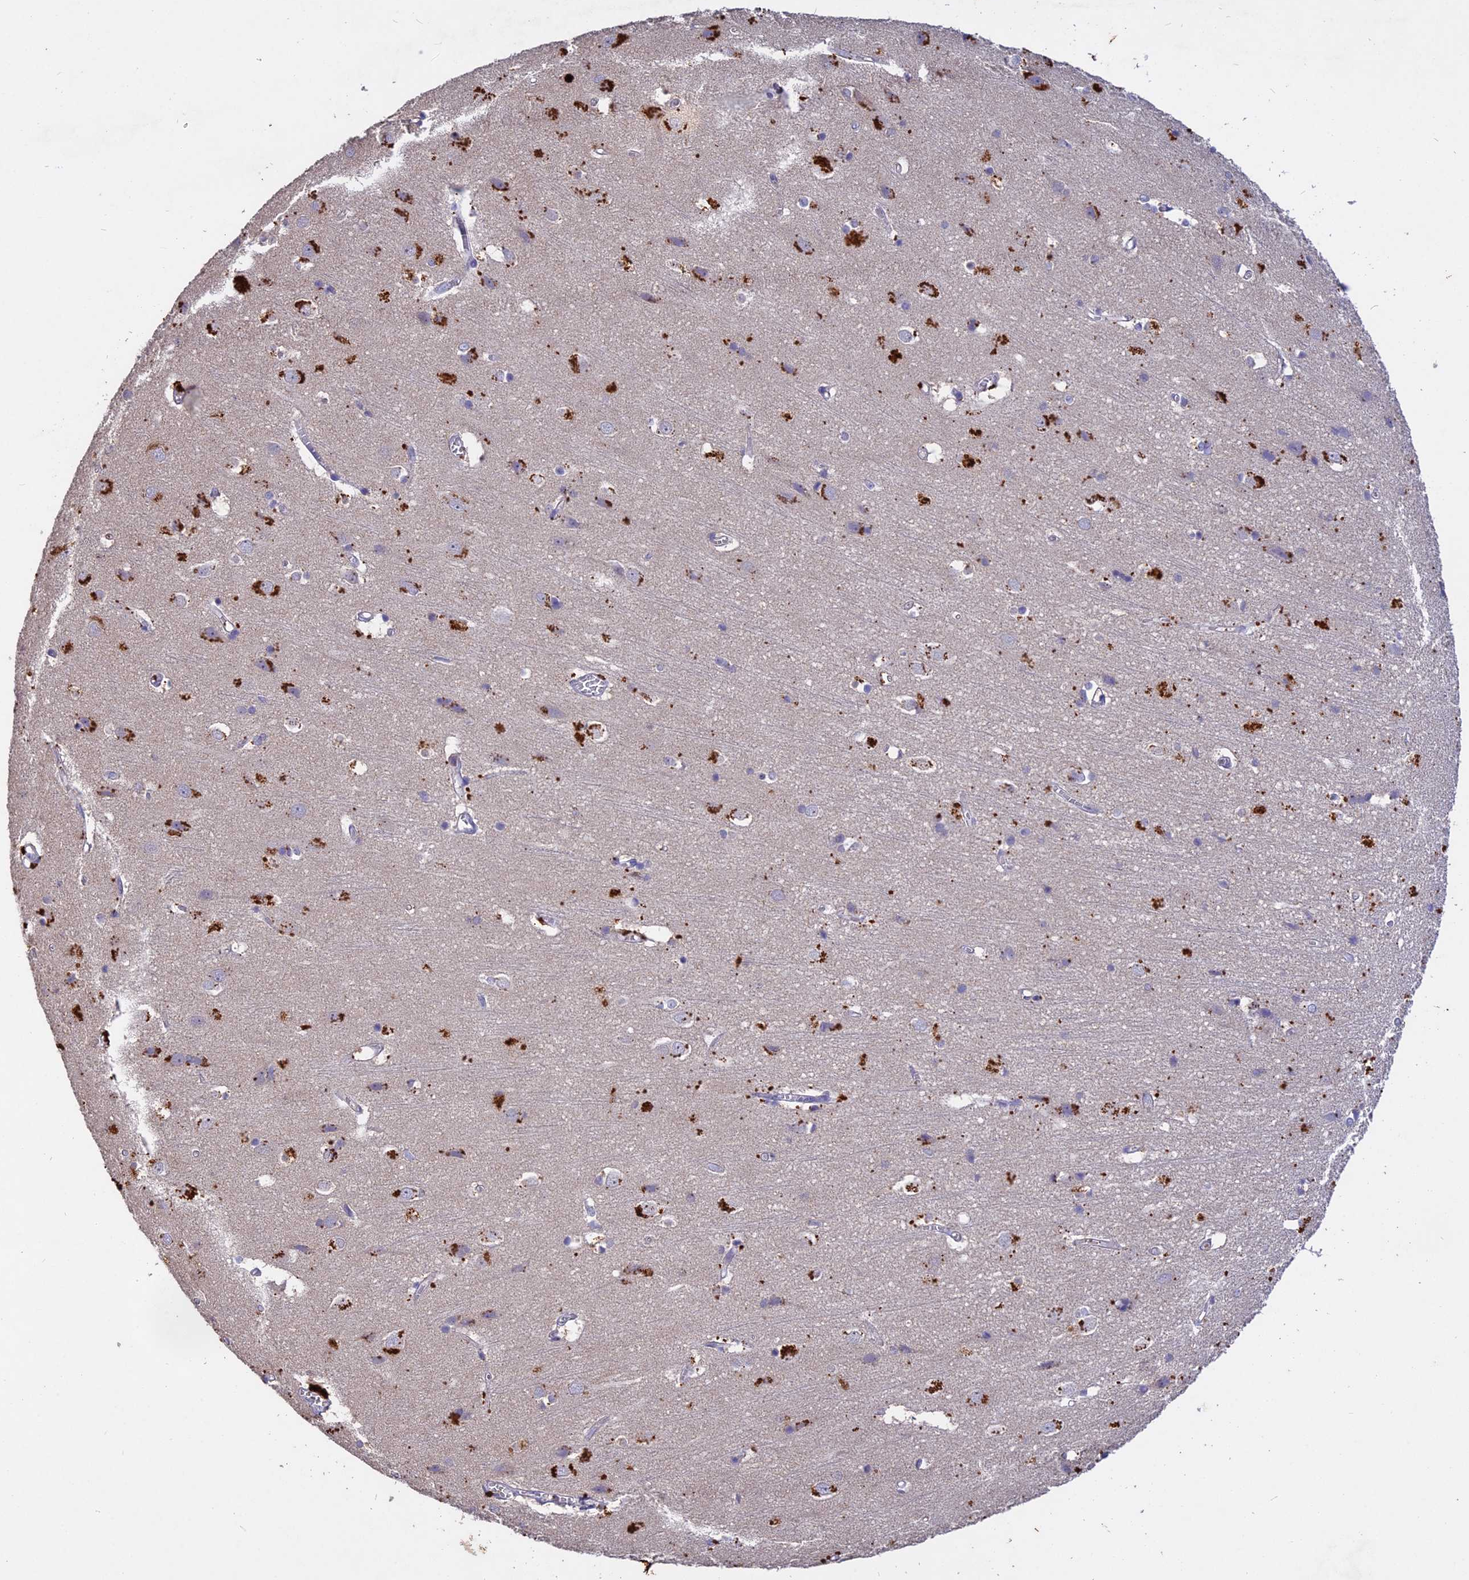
{"staining": {"intensity": "negative", "quantity": "none", "location": "none"}, "tissue": "cerebral cortex", "cell_type": "Endothelial cells", "image_type": "normal", "snomed": [{"axis": "morphology", "description": "Normal tissue, NOS"}, {"axis": "topography", "description": "Cerebral cortex"}], "caption": "The immunohistochemistry image has no significant staining in endothelial cells of cerebral cortex. (DAB (3,3'-diaminobenzidine) immunohistochemistry (IHC) with hematoxylin counter stain).", "gene": "SLC26A4", "patient": {"sex": "male", "age": 54}}